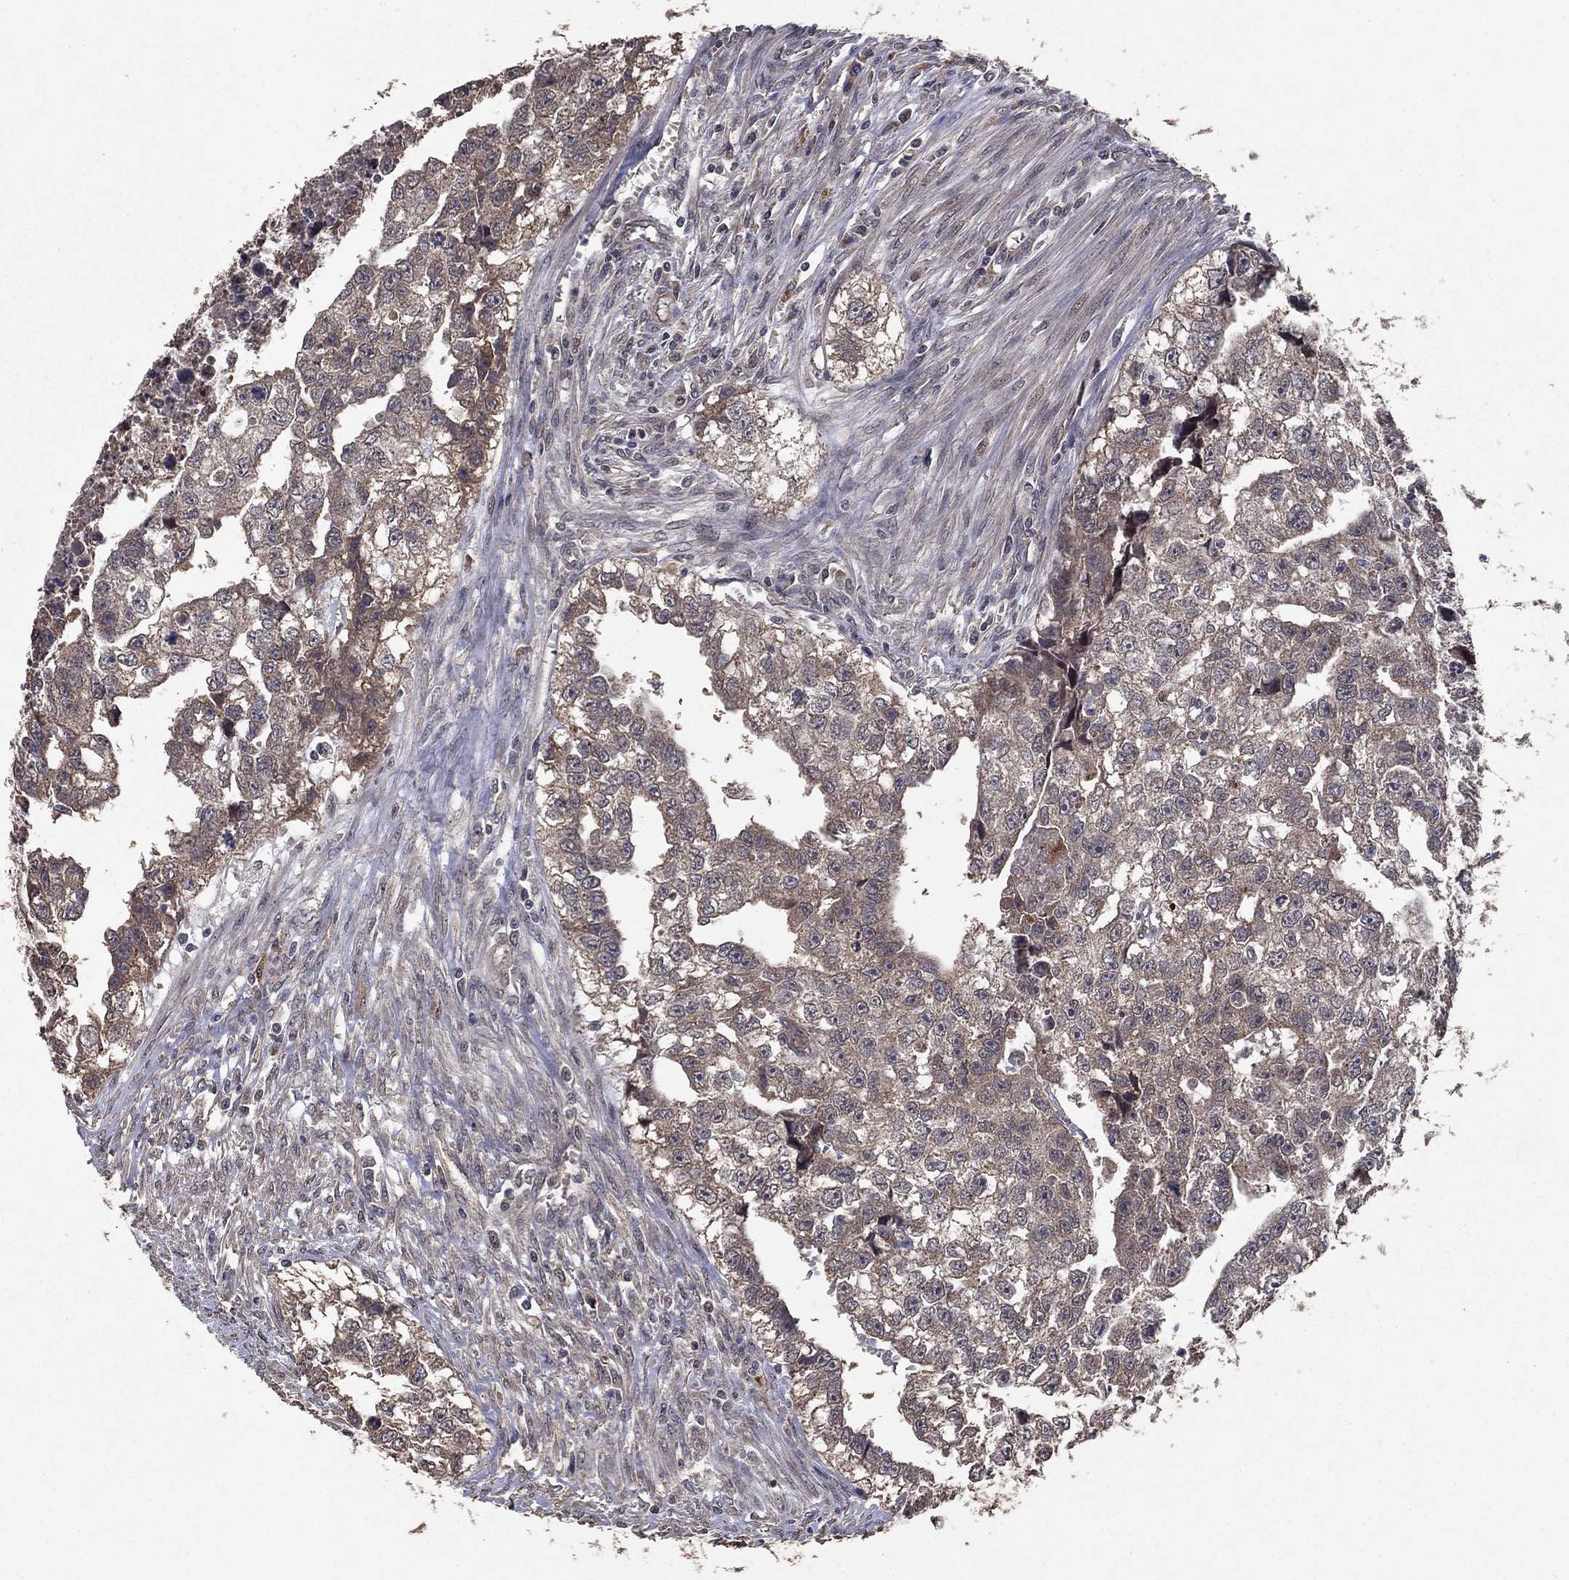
{"staining": {"intensity": "weak", "quantity": "<25%", "location": "cytoplasmic/membranous"}, "tissue": "testis cancer", "cell_type": "Tumor cells", "image_type": "cancer", "snomed": [{"axis": "morphology", "description": "Carcinoma, Embryonal, NOS"}, {"axis": "morphology", "description": "Teratoma, malignant, NOS"}, {"axis": "topography", "description": "Testis"}], "caption": "Micrograph shows no protein positivity in tumor cells of testis cancer tissue.", "gene": "DHRS1", "patient": {"sex": "male", "age": 44}}